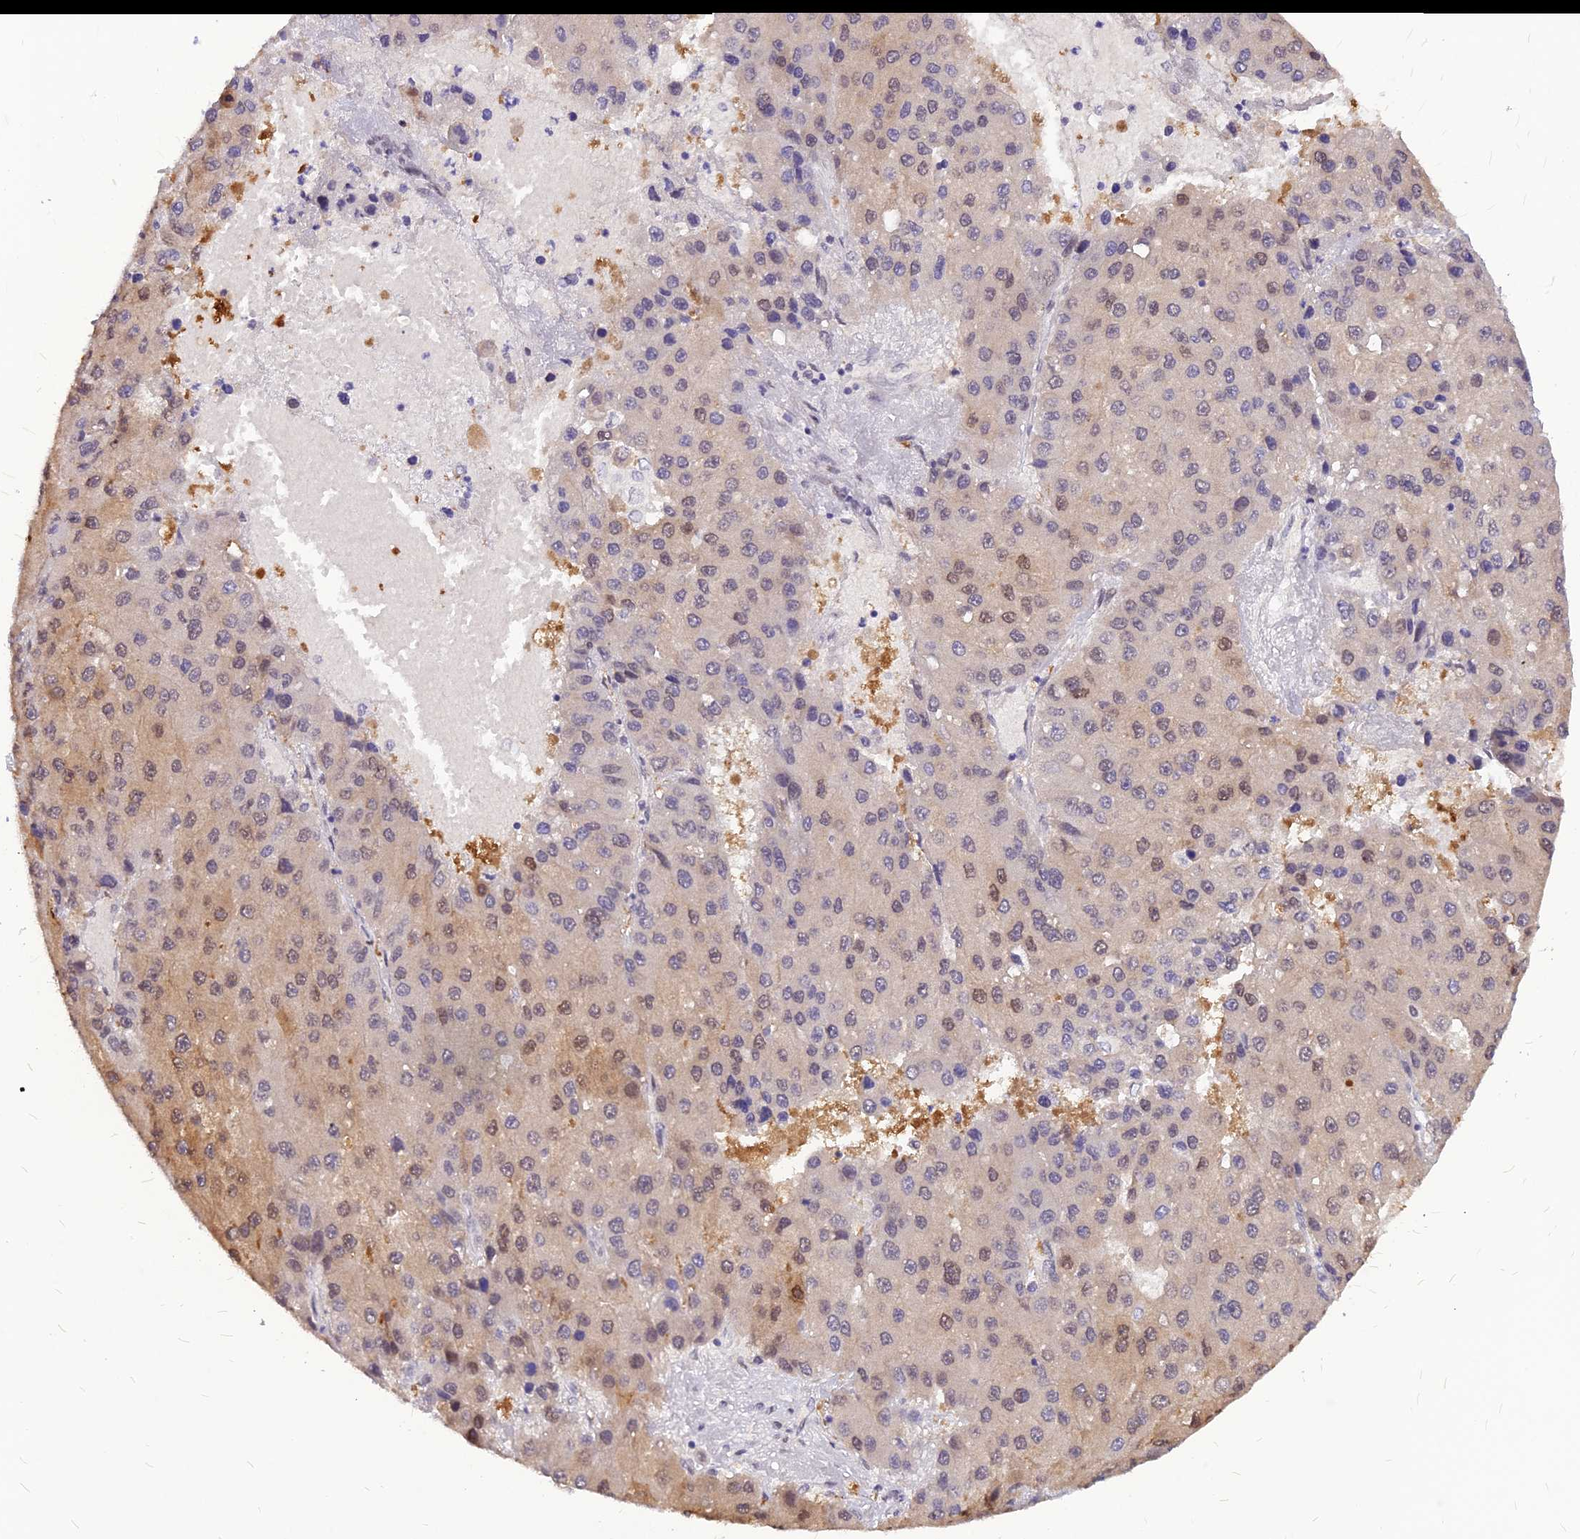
{"staining": {"intensity": "moderate", "quantity": "25%-75%", "location": "cytoplasmic/membranous,nuclear"}, "tissue": "liver cancer", "cell_type": "Tumor cells", "image_type": "cancer", "snomed": [{"axis": "morphology", "description": "Carcinoma, Hepatocellular, NOS"}, {"axis": "topography", "description": "Liver"}], "caption": "A brown stain labels moderate cytoplasmic/membranous and nuclear staining of a protein in hepatocellular carcinoma (liver) tumor cells.", "gene": "KCTD13", "patient": {"sex": "female", "age": 73}}